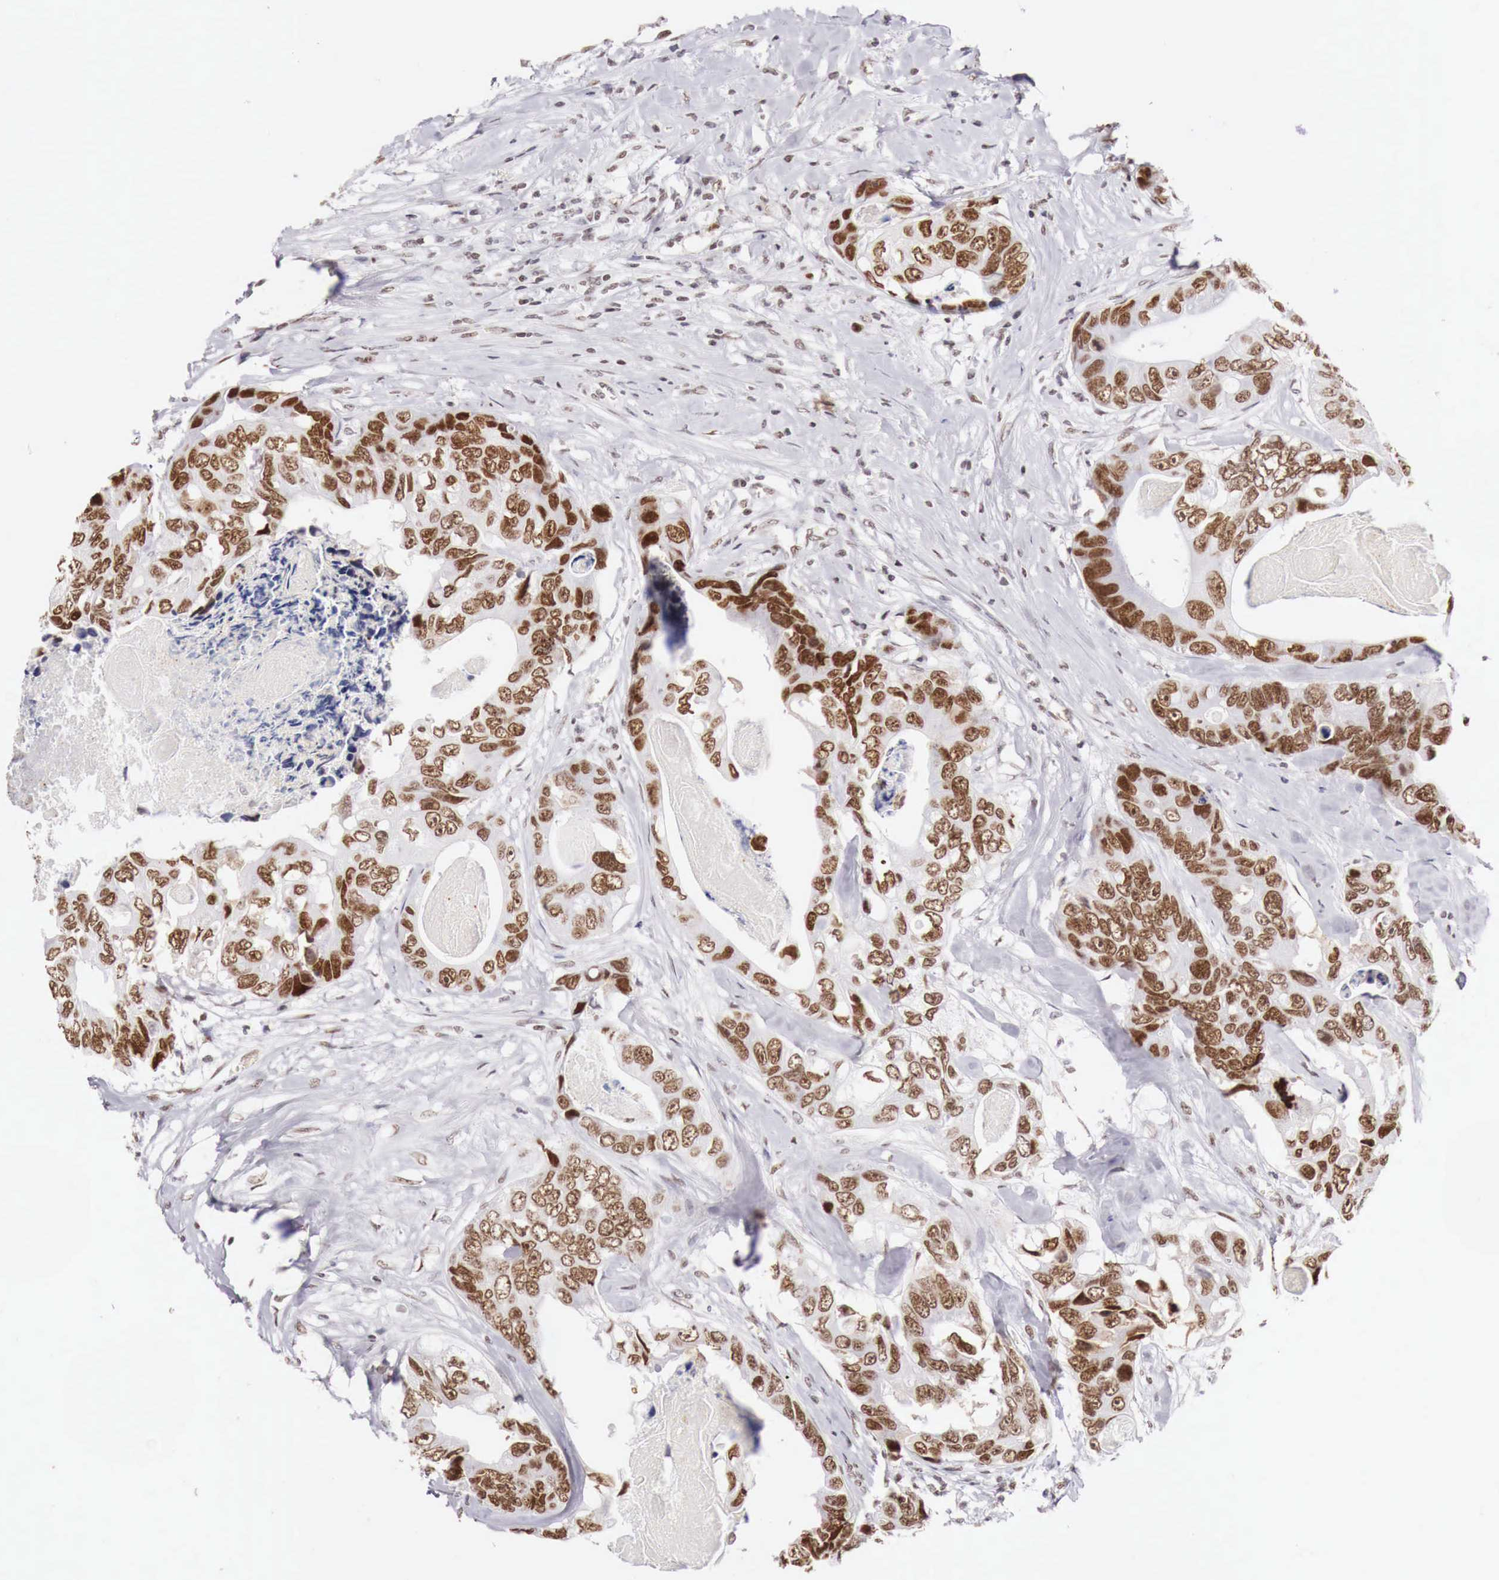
{"staining": {"intensity": "moderate", "quantity": "25%-75%", "location": "nuclear"}, "tissue": "colorectal cancer", "cell_type": "Tumor cells", "image_type": "cancer", "snomed": [{"axis": "morphology", "description": "Adenocarcinoma, NOS"}, {"axis": "topography", "description": "Colon"}], "caption": "Adenocarcinoma (colorectal) was stained to show a protein in brown. There is medium levels of moderate nuclear positivity in approximately 25%-75% of tumor cells. (DAB = brown stain, brightfield microscopy at high magnification).", "gene": "PHF14", "patient": {"sex": "female", "age": 86}}